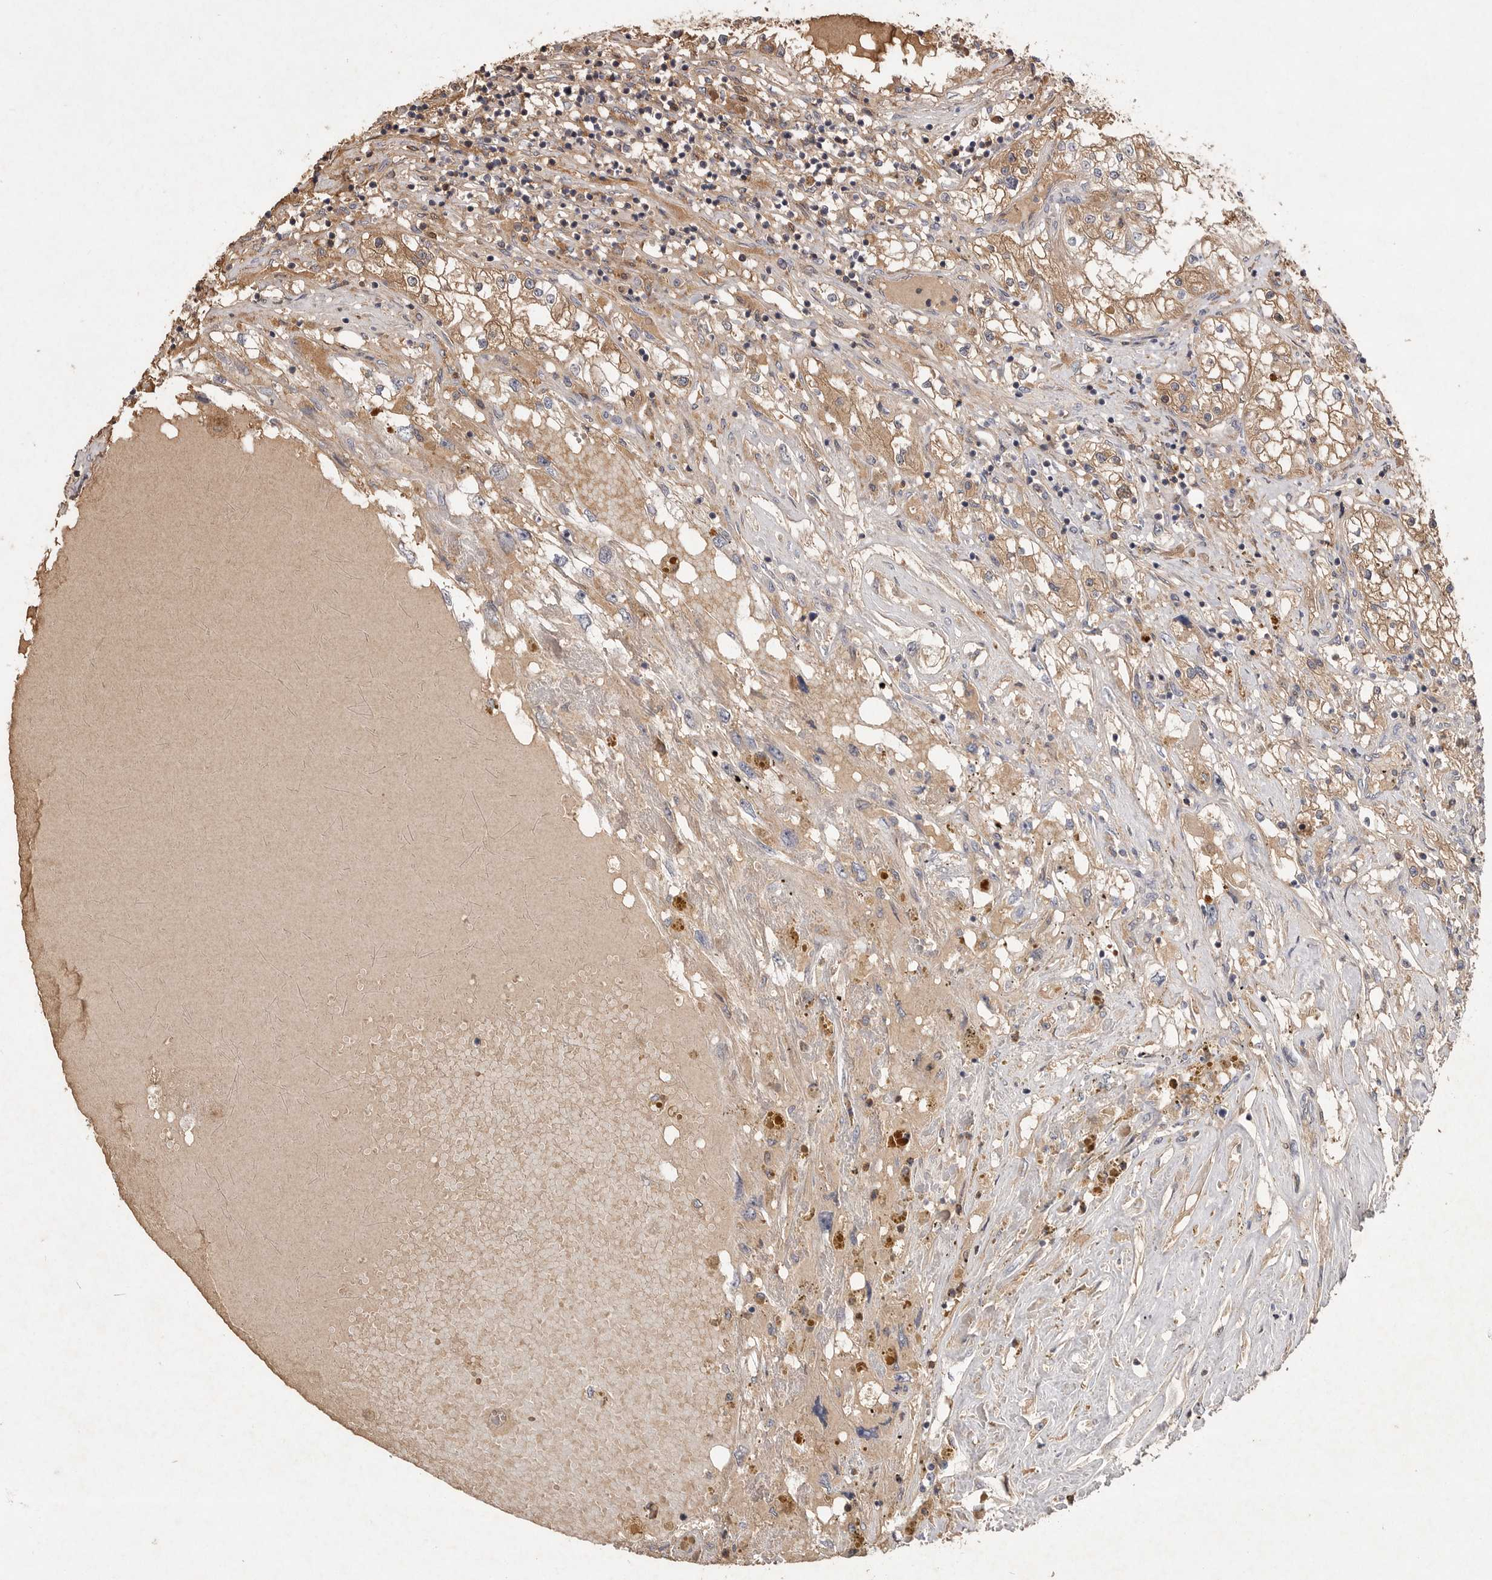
{"staining": {"intensity": "moderate", "quantity": "25%-75%", "location": "cytoplasmic/membranous"}, "tissue": "renal cancer", "cell_type": "Tumor cells", "image_type": "cancer", "snomed": [{"axis": "morphology", "description": "Adenocarcinoma, NOS"}, {"axis": "topography", "description": "Kidney"}], "caption": "Immunohistochemical staining of renal adenocarcinoma reveals medium levels of moderate cytoplasmic/membranous expression in about 25%-75% of tumor cells.", "gene": "VN1R4", "patient": {"sex": "male", "age": 68}}